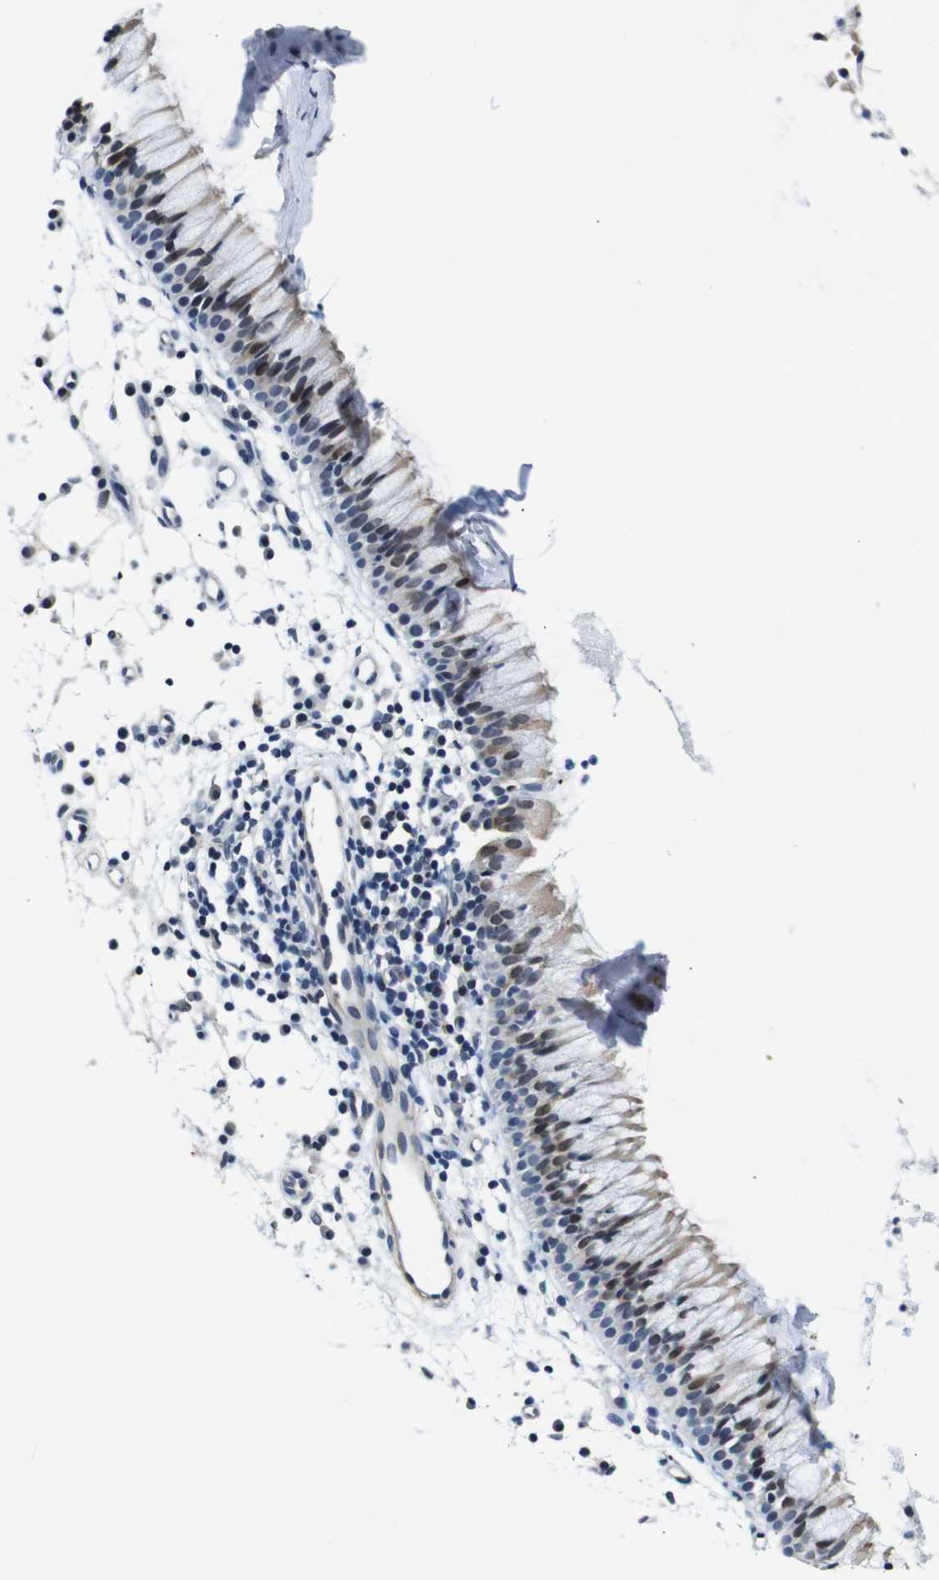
{"staining": {"intensity": "moderate", "quantity": "25%-75%", "location": "nuclear"}, "tissue": "nasopharynx", "cell_type": "Respiratory epithelial cells", "image_type": "normal", "snomed": [{"axis": "morphology", "description": "Normal tissue, NOS"}, {"axis": "topography", "description": "Nasopharynx"}], "caption": "This photomicrograph shows normal nasopharynx stained with immunohistochemistry (IHC) to label a protein in brown. The nuclear of respiratory epithelial cells show moderate positivity for the protein. Nuclei are counter-stained blue.", "gene": "ILDR2", "patient": {"sex": "male", "age": 21}}